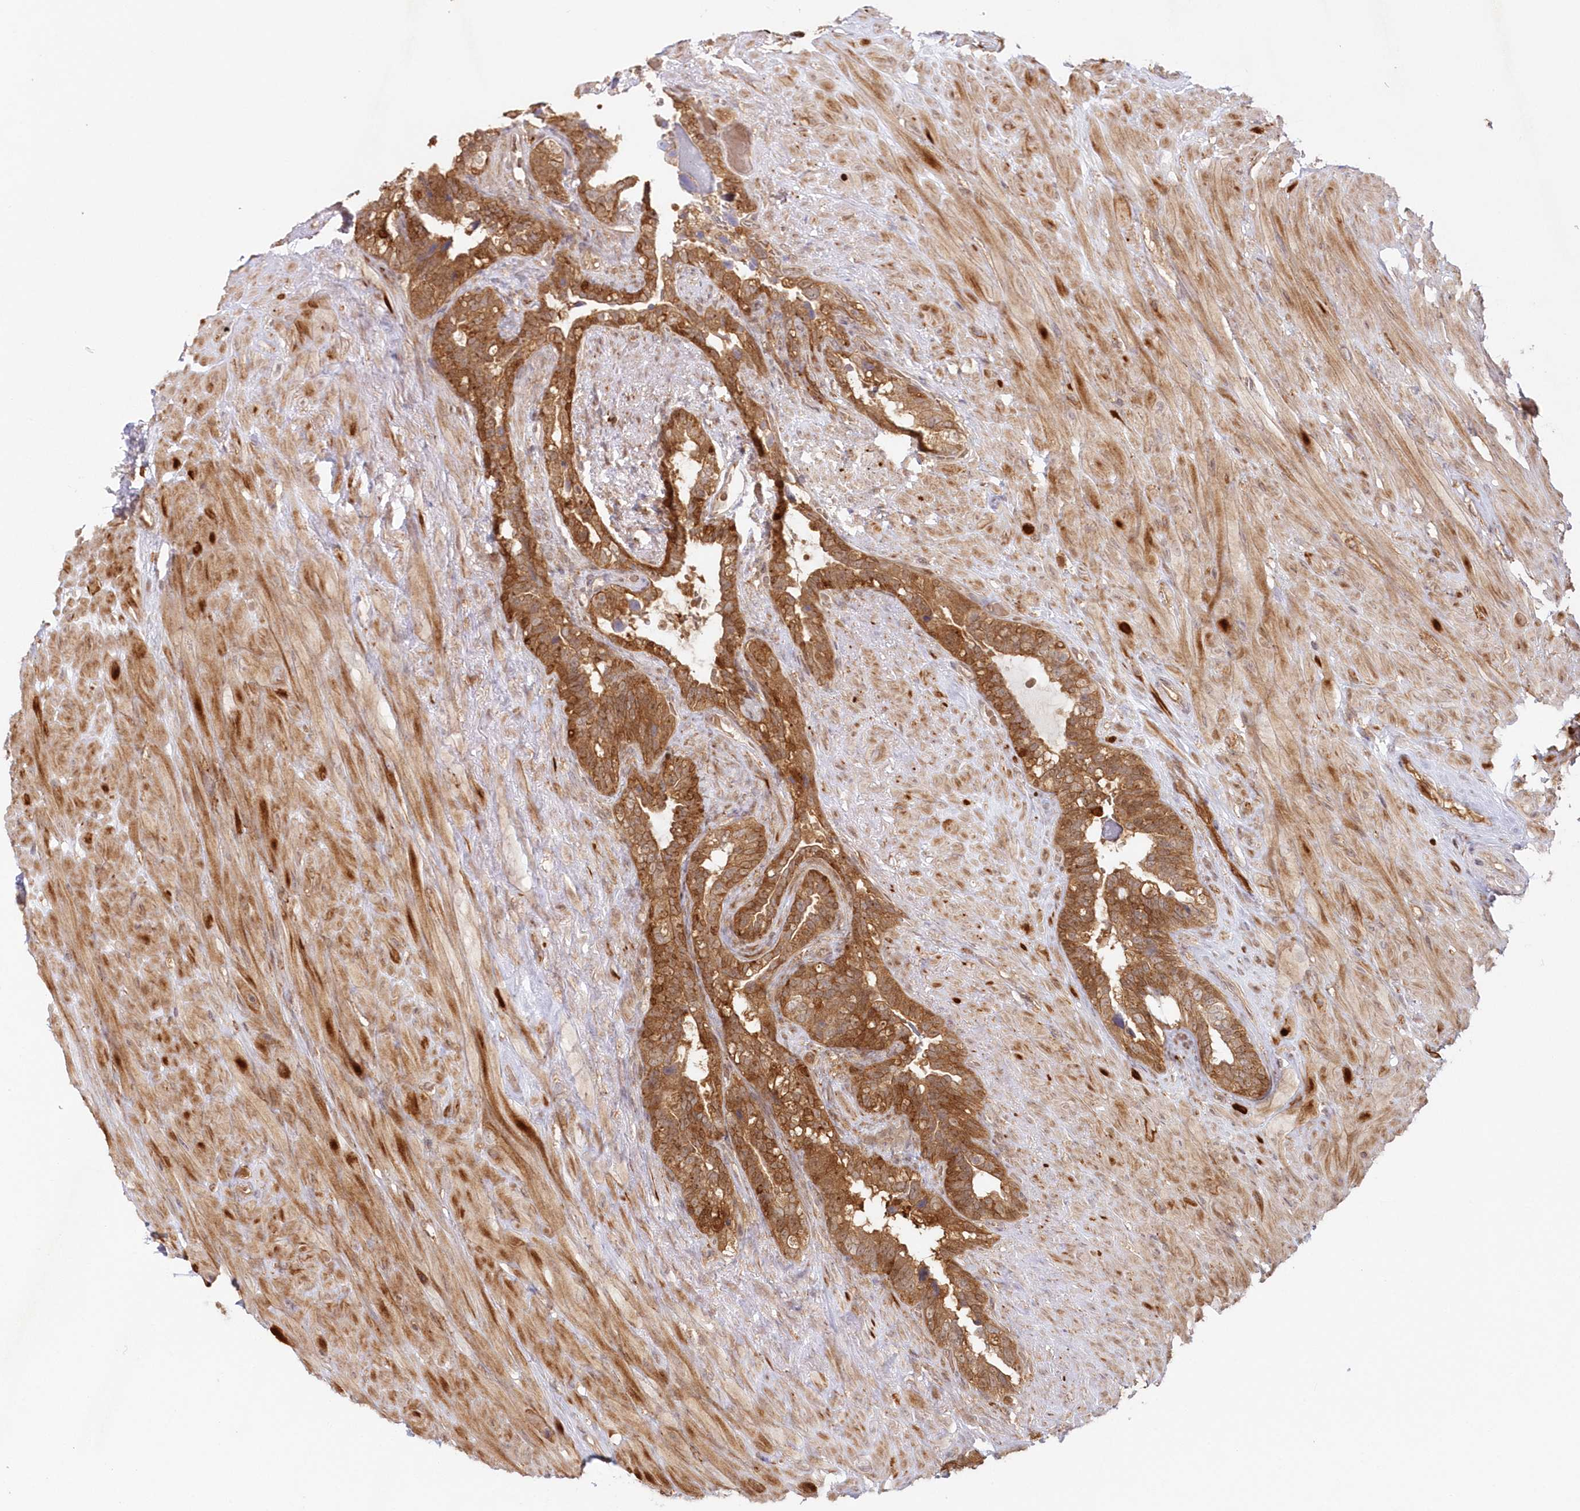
{"staining": {"intensity": "moderate", "quantity": ">75%", "location": "cytoplasmic/membranous"}, "tissue": "seminal vesicle", "cell_type": "Glandular cells", "image_type": "normal", "snomed": [{"axis": "morphology", "description": "Normal tissue, NOS"}, {"axis": "topography", "description": "Seminal veicle"}], "caption": "Seminal vesicle stained with a protein marker reveals moderate staining in glandular cells.", "gene": "GBE1", "patient": {"sex": "male", "age": 80}}